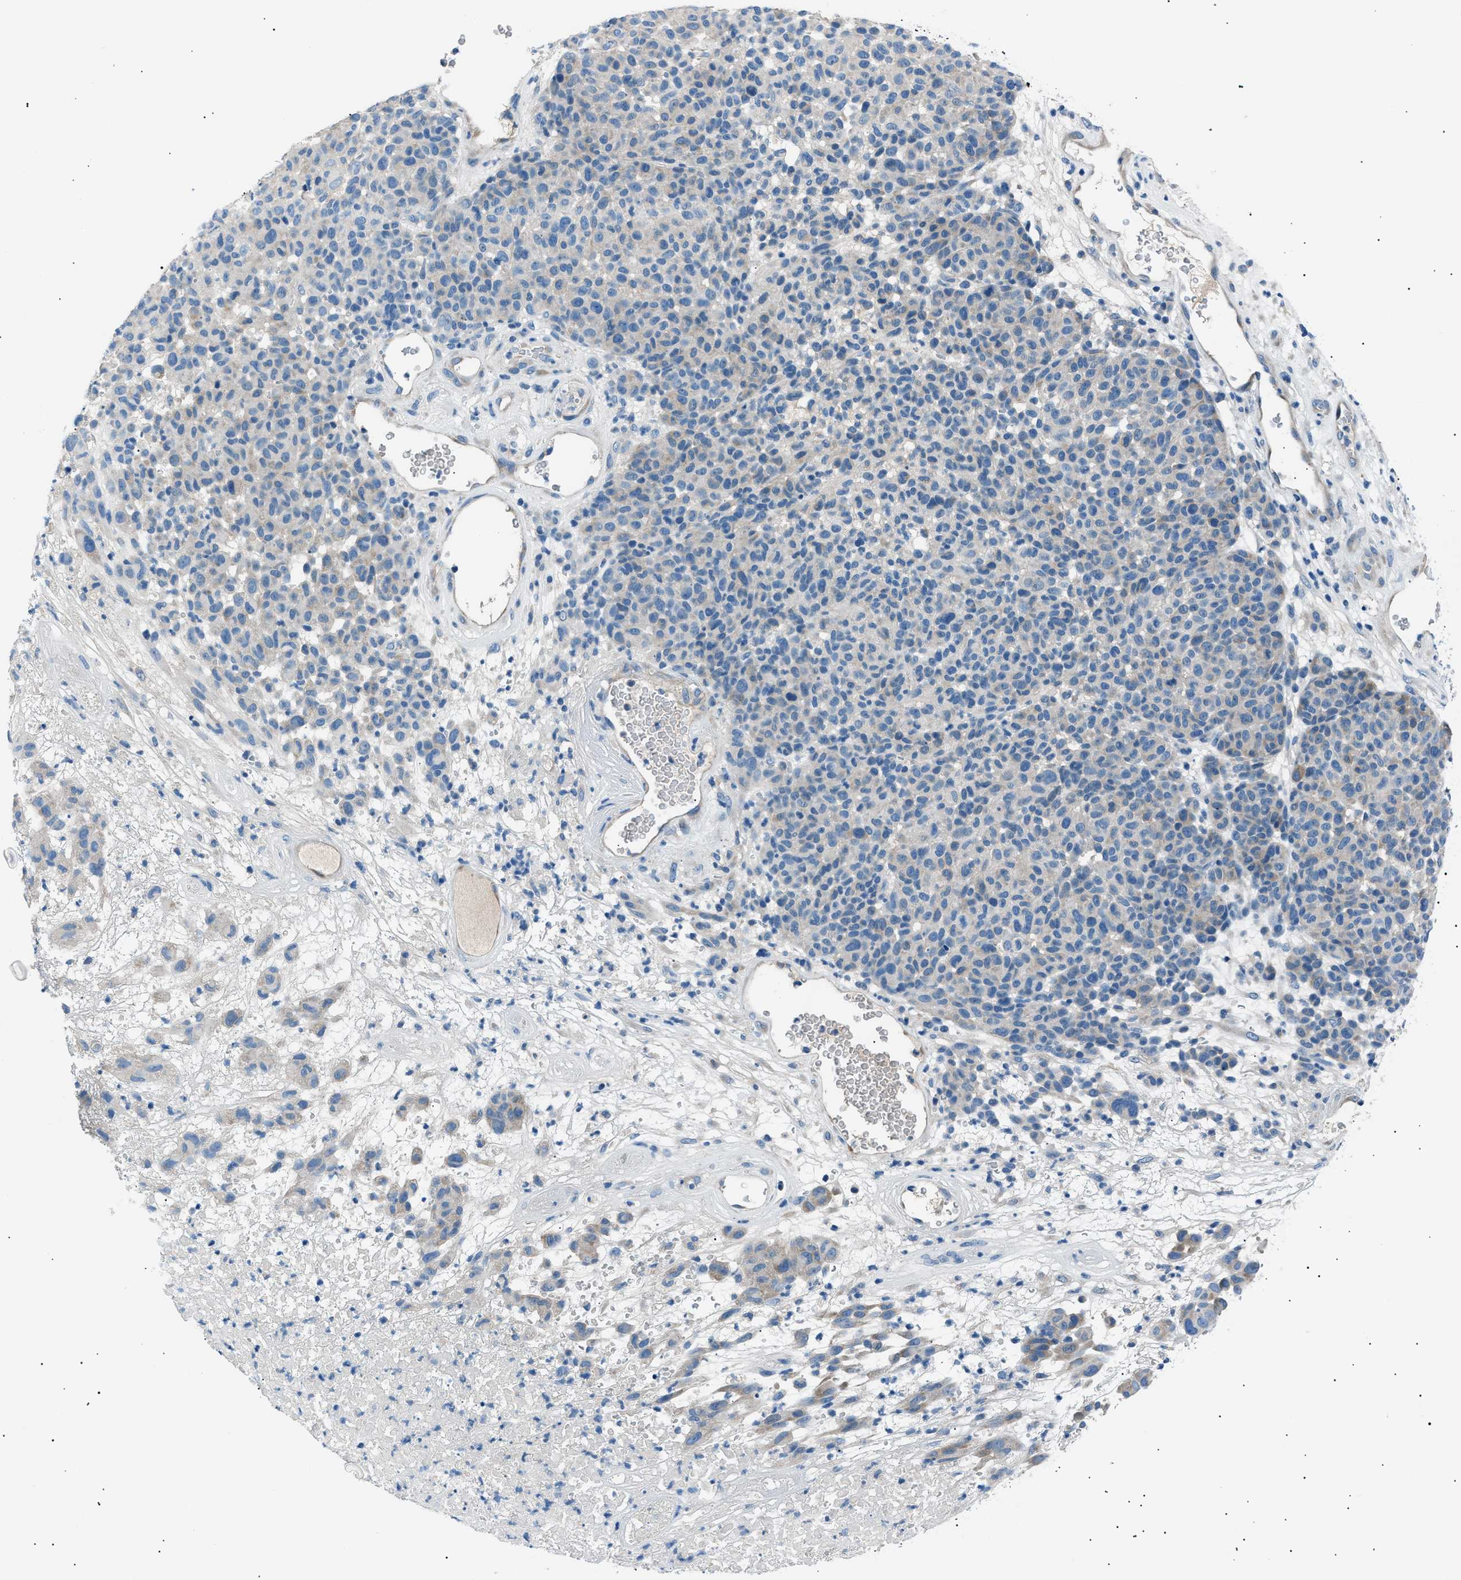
{"staining": {"intensity": "negative", "quantity": "none", "location": "none"}, "tissue": "melanoma", "cell_type": "Tumor cells", "image_type": "cancer", "snomed": [{"axis": "morphology", "description": "Malignant melanoma, NOS"}, {"axis": "topography", "description": "Skin"}], "caption": "A micrograph of melanoma stained for a protein reveals no brown staining in tumor cells. Brightfield microscopy of IHC stained with DAB (brown) and hematoxylin (blue), captured at high magnification.", "gene": "LRRC37B", "patient": {"sex": "male", "age": 59}}